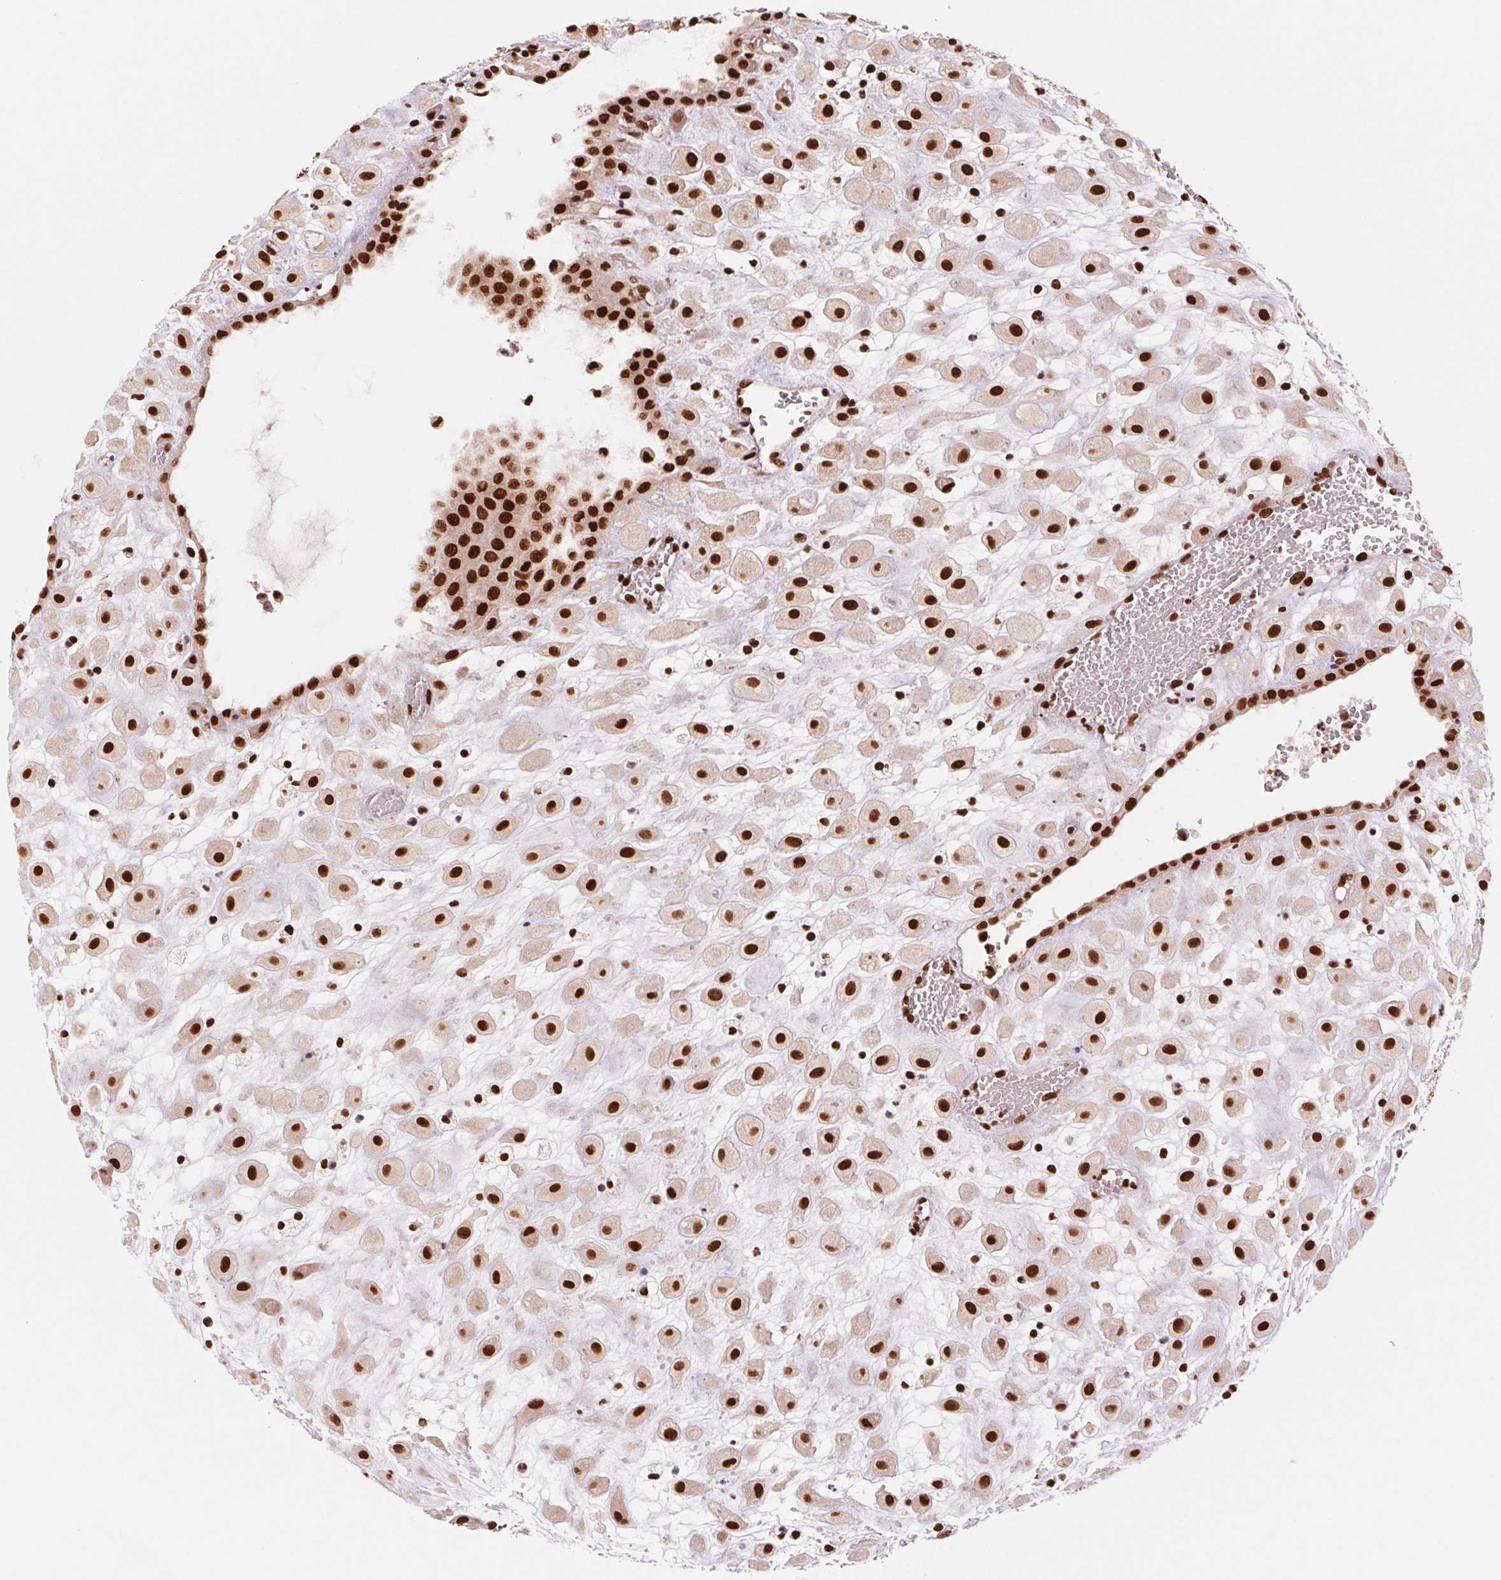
{"staining": {"intensity": "strong", "quantity": ">75%", "location": "nuclear"}, "tissue": "placenta", "cell_type": "Decidual cells", "image_type": "normal", "snomed": [{"axis": "morphology", "description": "Normal tissue, NOS"}, {"axis": "topography", "description": "Placenta"}], "caption": "The image reveals staining of normal placenta, revealing strong nuclear protein positivity (brown color) within decidual cells.", "gene": "TTLL9", "patient": {"sex": "female", "age": 24}}